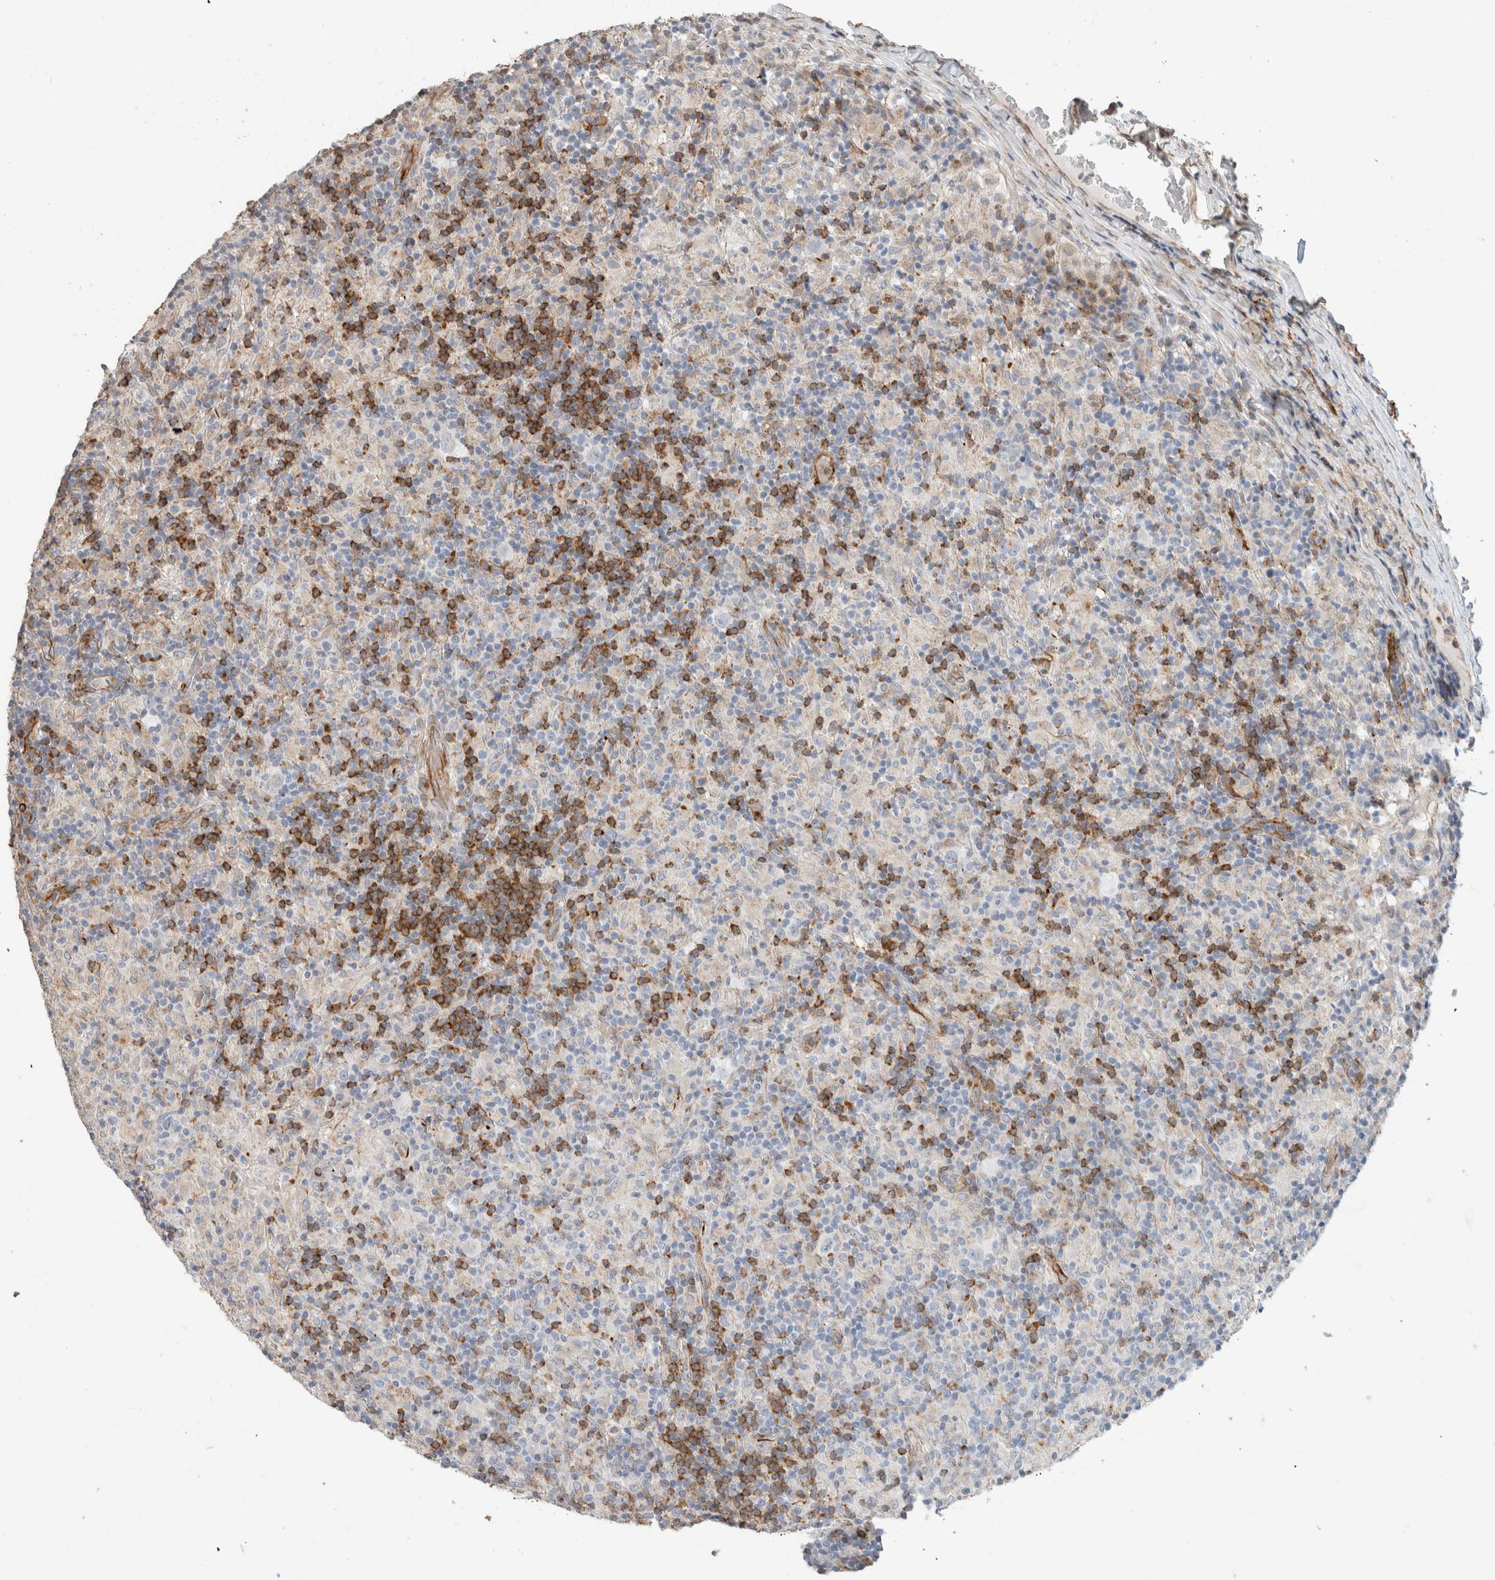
{"staining": {"intensity": "negative", "quantity": "none", "location": "none"}, "tissue": "lymphoma", "cell_type": "Tumor cells", "image_type": "cancer", "snomed": [{"axis": "morphology", "description": "Hodgkin's disease, NOS"}, {"axis": "topography", "description": "Lymph node"}], "caption": "There is no significant positivity in tumor cells of Hodgkin's disease.", "gene": "LY86", "patient": {"sex": "male", "age": 70}}